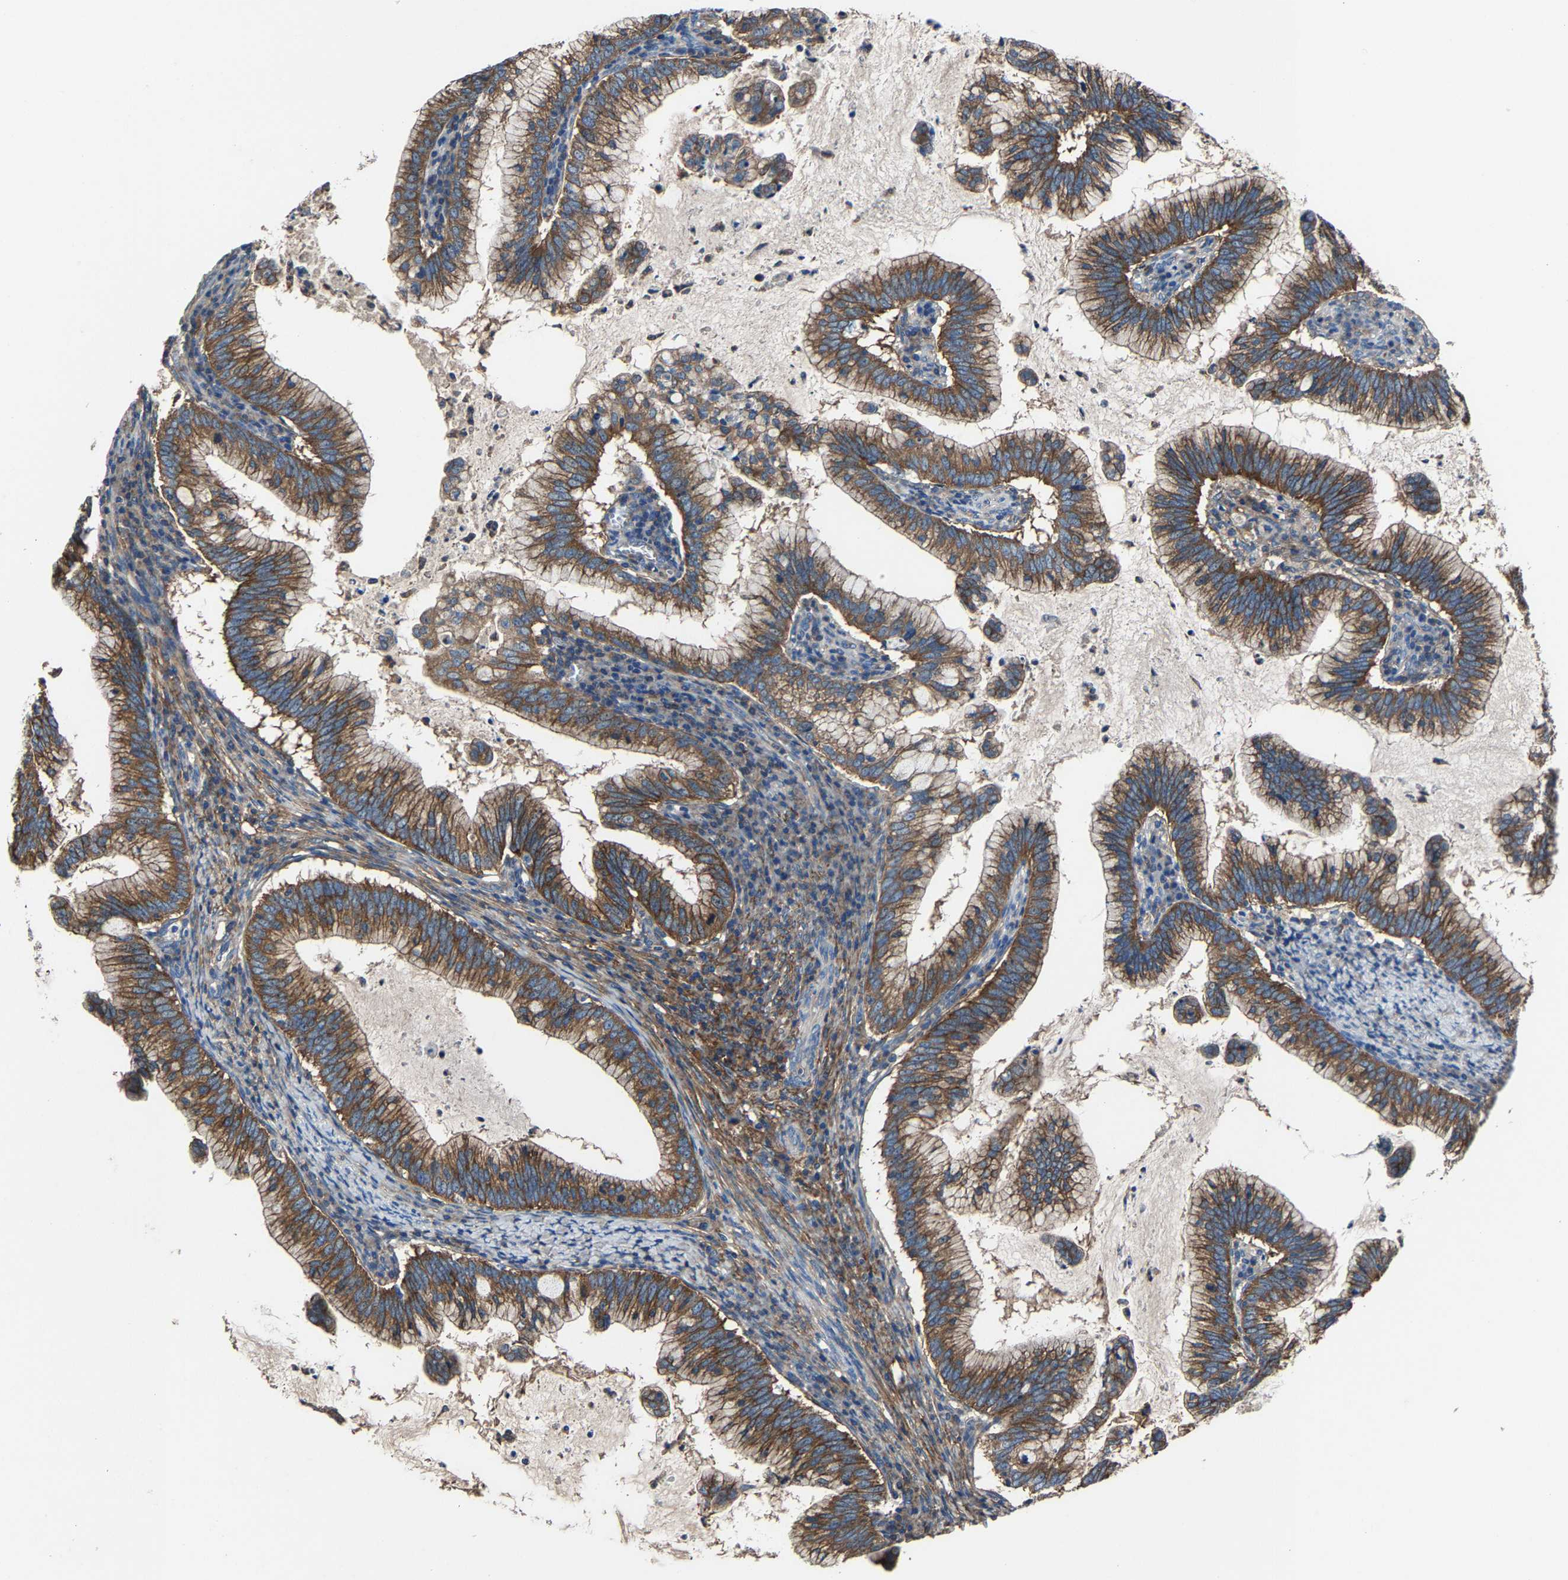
{"staining": {"intensity": "moderate", "quantity": ">75%", "location": "cytoplasmic/membranous"}, "tissue": "cervical cancer", "cell_type": "Tumor cells", "image_type": "cancer", "snomed": [{"axis": "morphology", "description": "Adenocarcinoma, NOS"}, {"axis": "topography", "description": "Cervix"}], "caption": "Tumor cells show medium levels of moderate cytoplasmic/membranous positivity in about >75% of cells in human cervical adenocarcinoma.", "gene": "KIAA1958", "patient": {"sex": "female", "age": 36}}